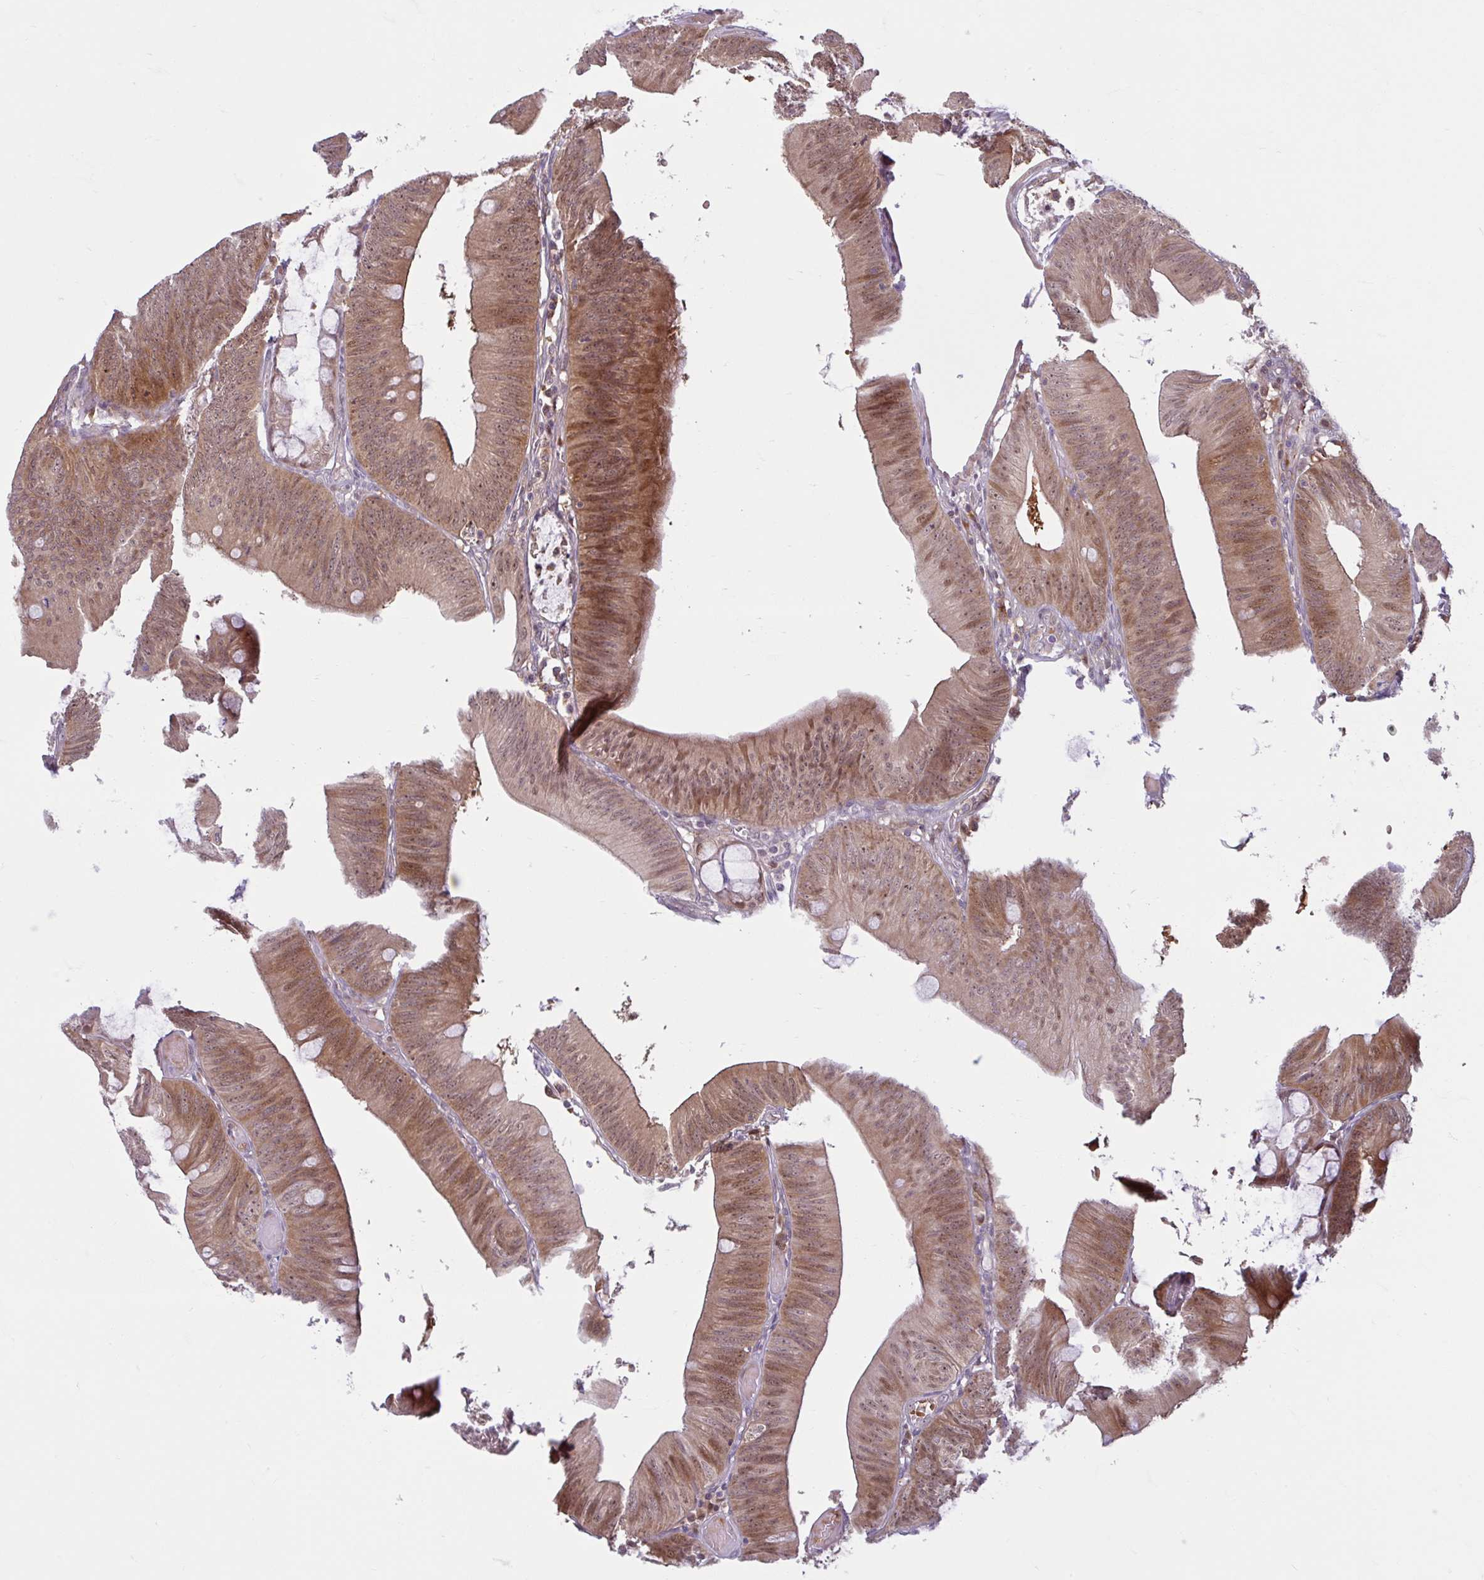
{"staining": {"intensity": "moderate", "quantity": ">75%", "location": "cytoplasmic/membranous,nuclear"}, "tissue": "colorectal cancer", "cell_type": "Tumor cells", "image_type": "cancer", "snomed": [{"axis": "morphology", "description": "Adenocarcinoma, NOS"}, {"axis": "topography", "description": "Colon"}], "caption": "High-power microscopy captured an immunohistochemistry histopathology image of colorectal adenocarcinoma, revealing moderate cytoplasmic/membranous and nuclear positivity in approximately >75% of tumor cells.", "gene": "HMBS", "patient": {"sex": "male", "age": 84}}